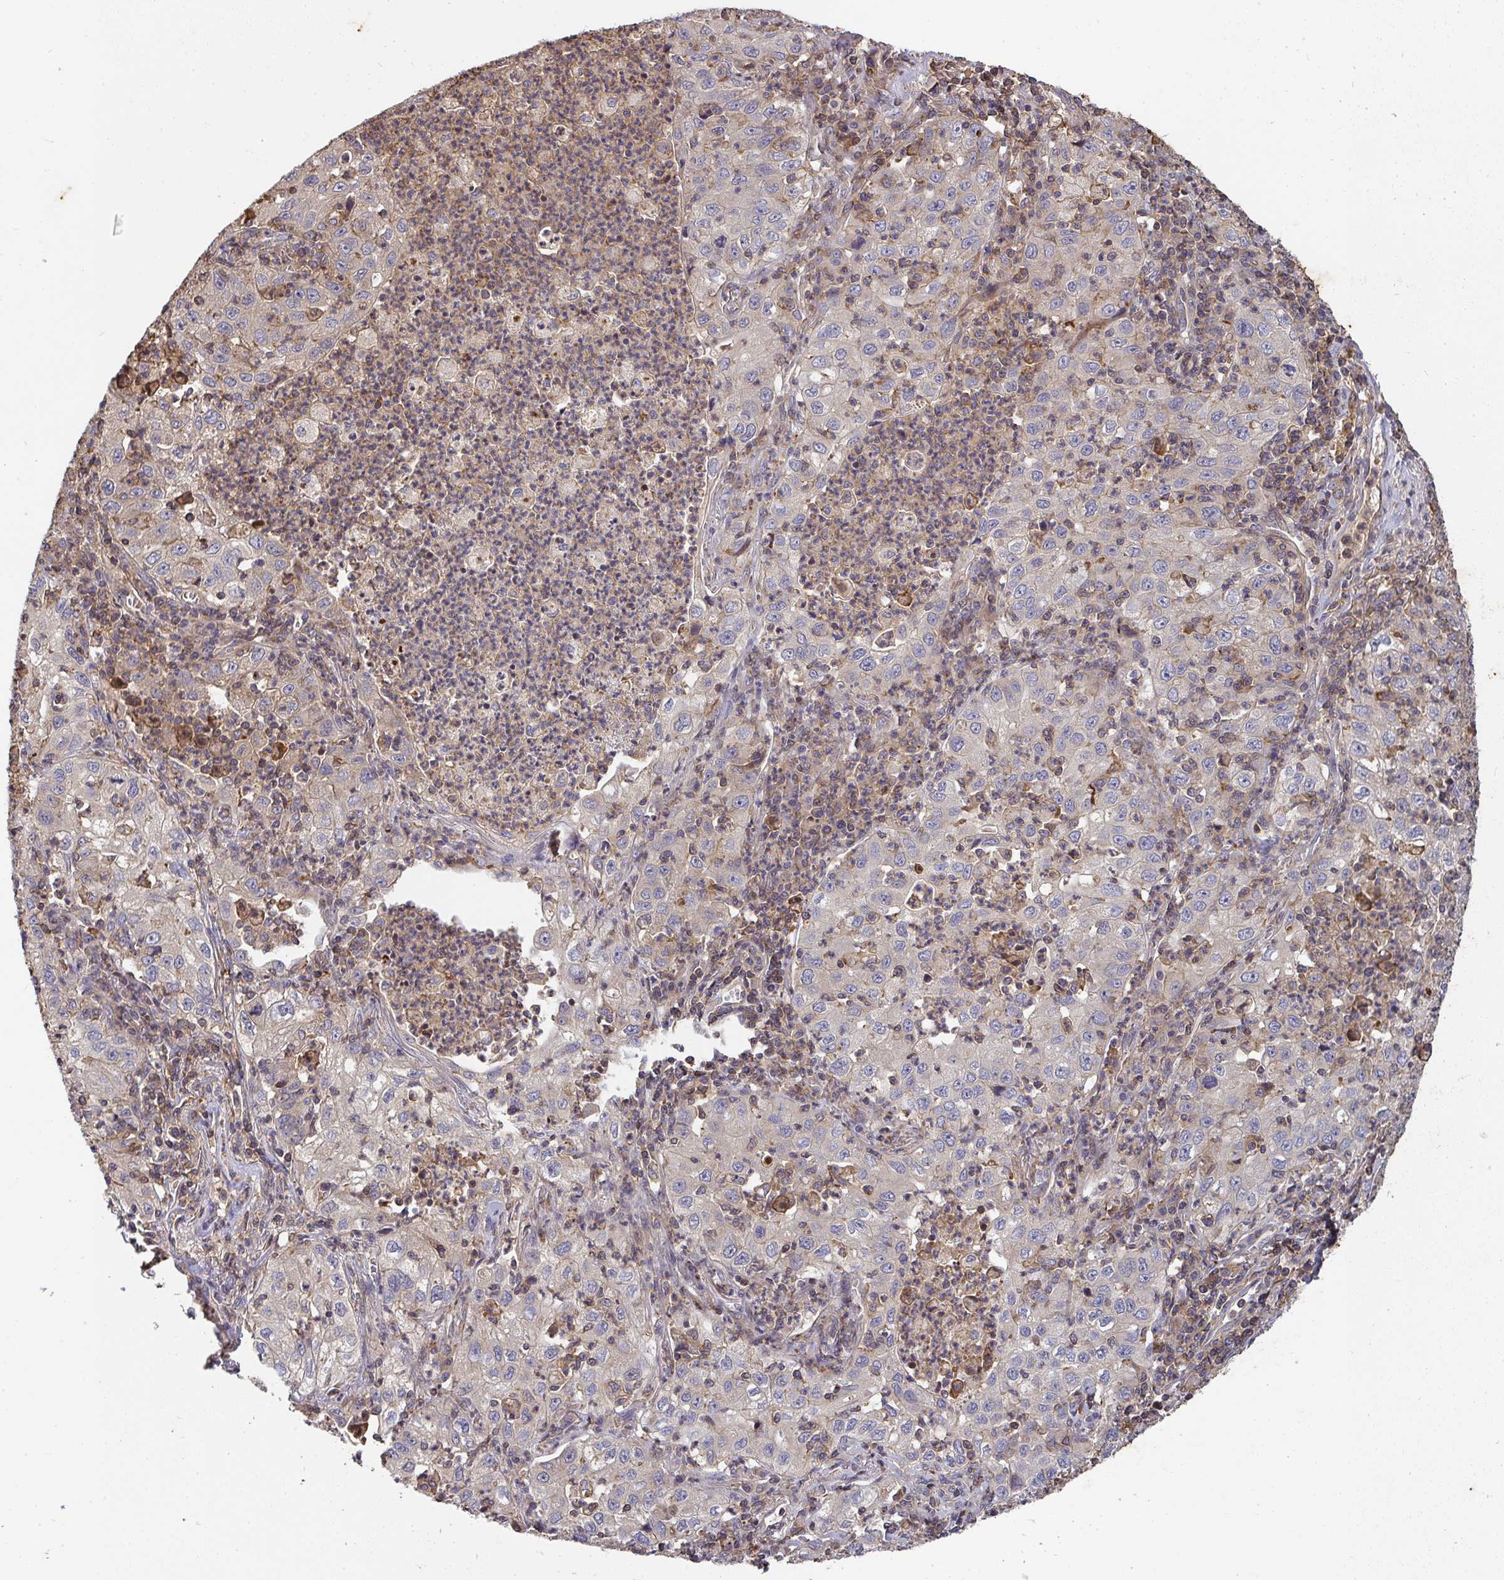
{"staining": {"intensity": "negative", "quantity": "none", "location": "none"}, "tissue": "lung cancer", "cell_type": "Tumor cells", "image_type": "cancer", "snomed": [{"axis": "morphology", "description": "Squamous cell carcinoma, NOS"}, {"axis": "topography", "description": "Lung"}], "caption": "The photomicrograph exhibits no staining of tumor cells in squamous cell carcinoma (lung).", "gene": "TNMD", "patient": {"sex": "male", "age": 71}}